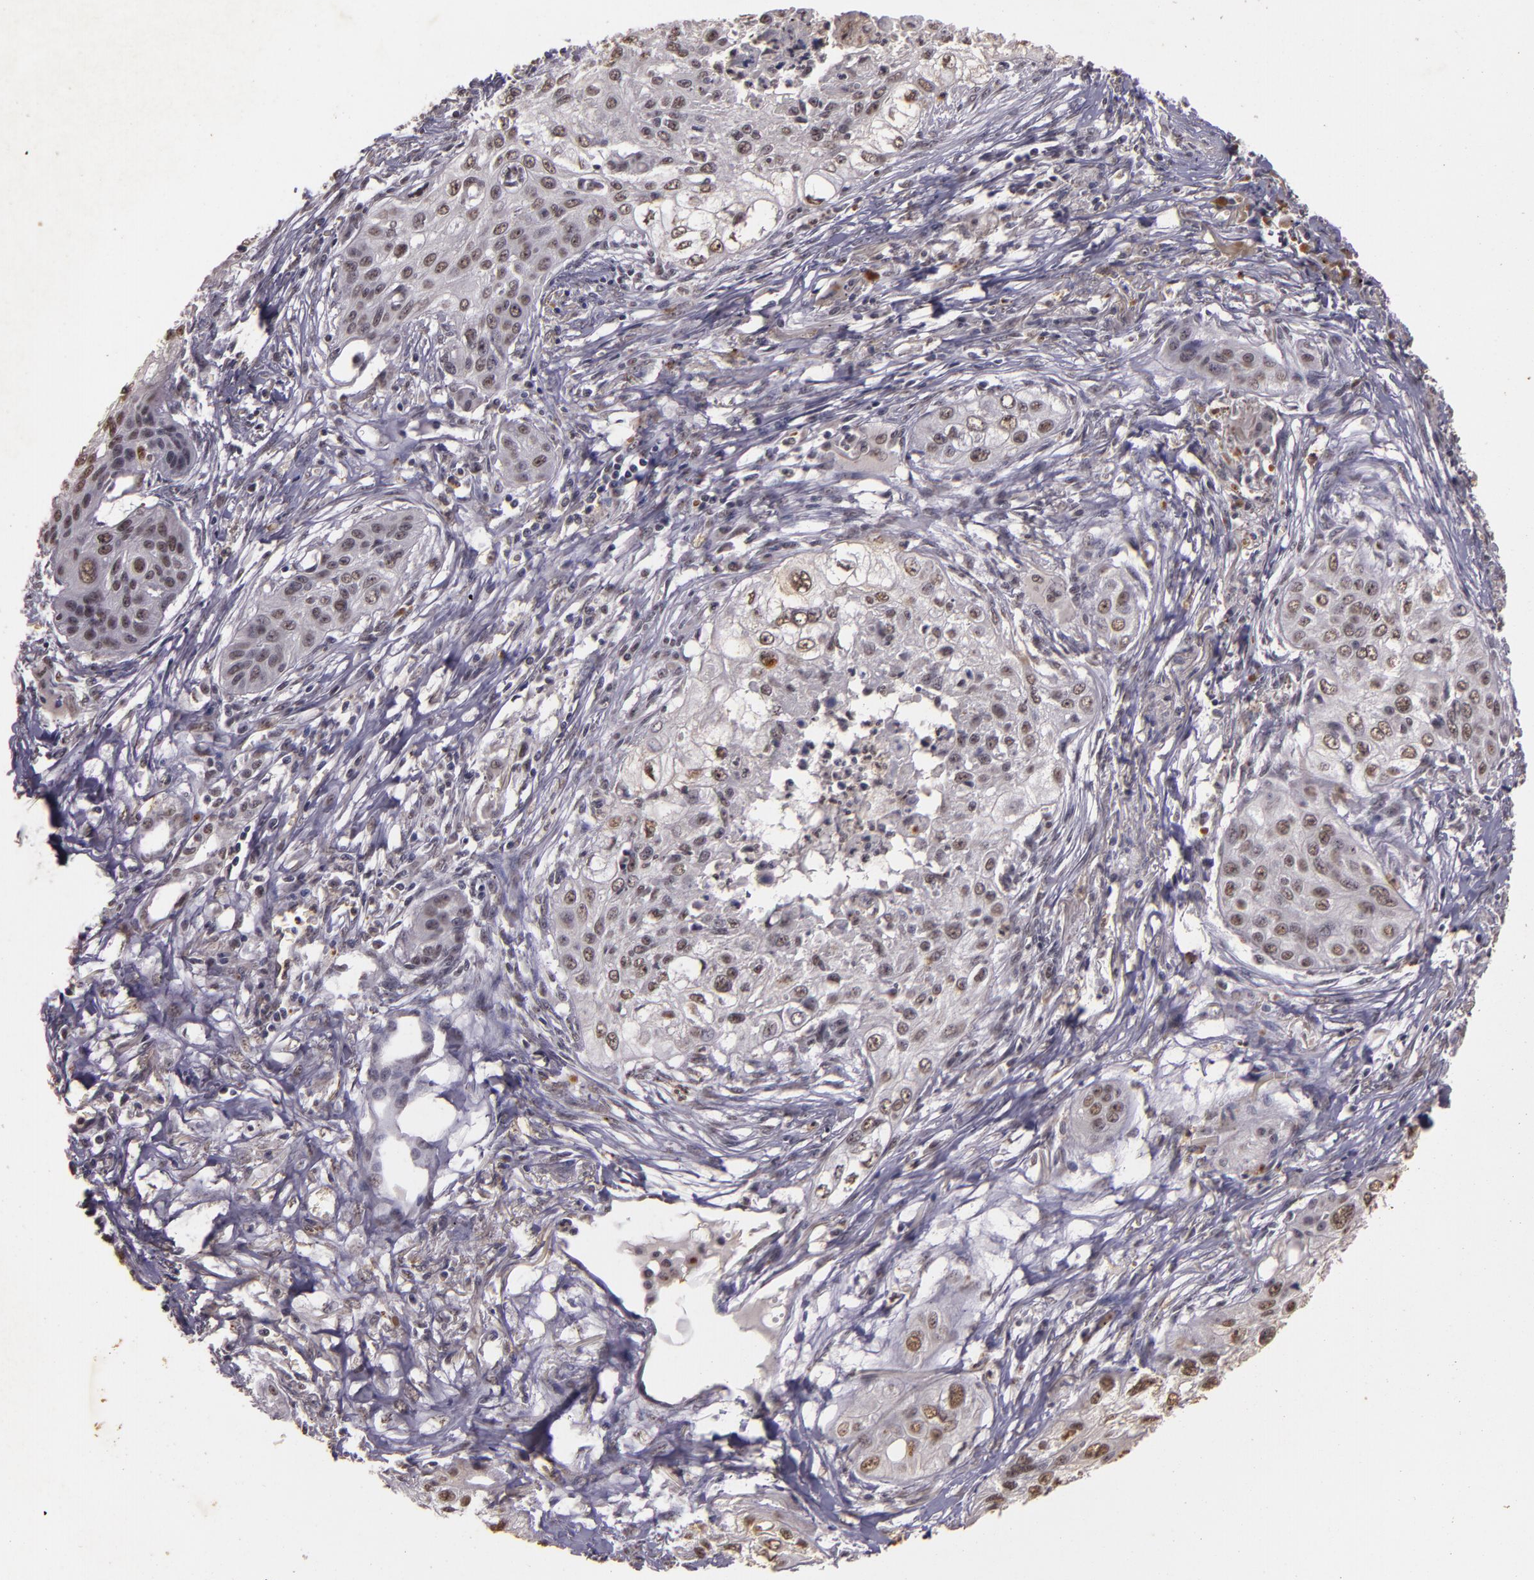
{"staining": {"intensity": "weak", "quantity": "25%-75%", "location": "nuclear"}, "tissue": "lung cancer", "cell_type": "Tumor cells", "image_type": "cancer", "snomed": [{"axis": "morphology", "description": "Squamous cell carcinoma, NOS"}, {"axis": "topography", "description": "Lung"}], "caption": "Immunohistochemistry of lung cancer reveals low levels of weak nuclear positivity in approximately 25%-75% of tumor cells.", "gene": "CBX3", "patient": {"sex": "male", "age": 71}}